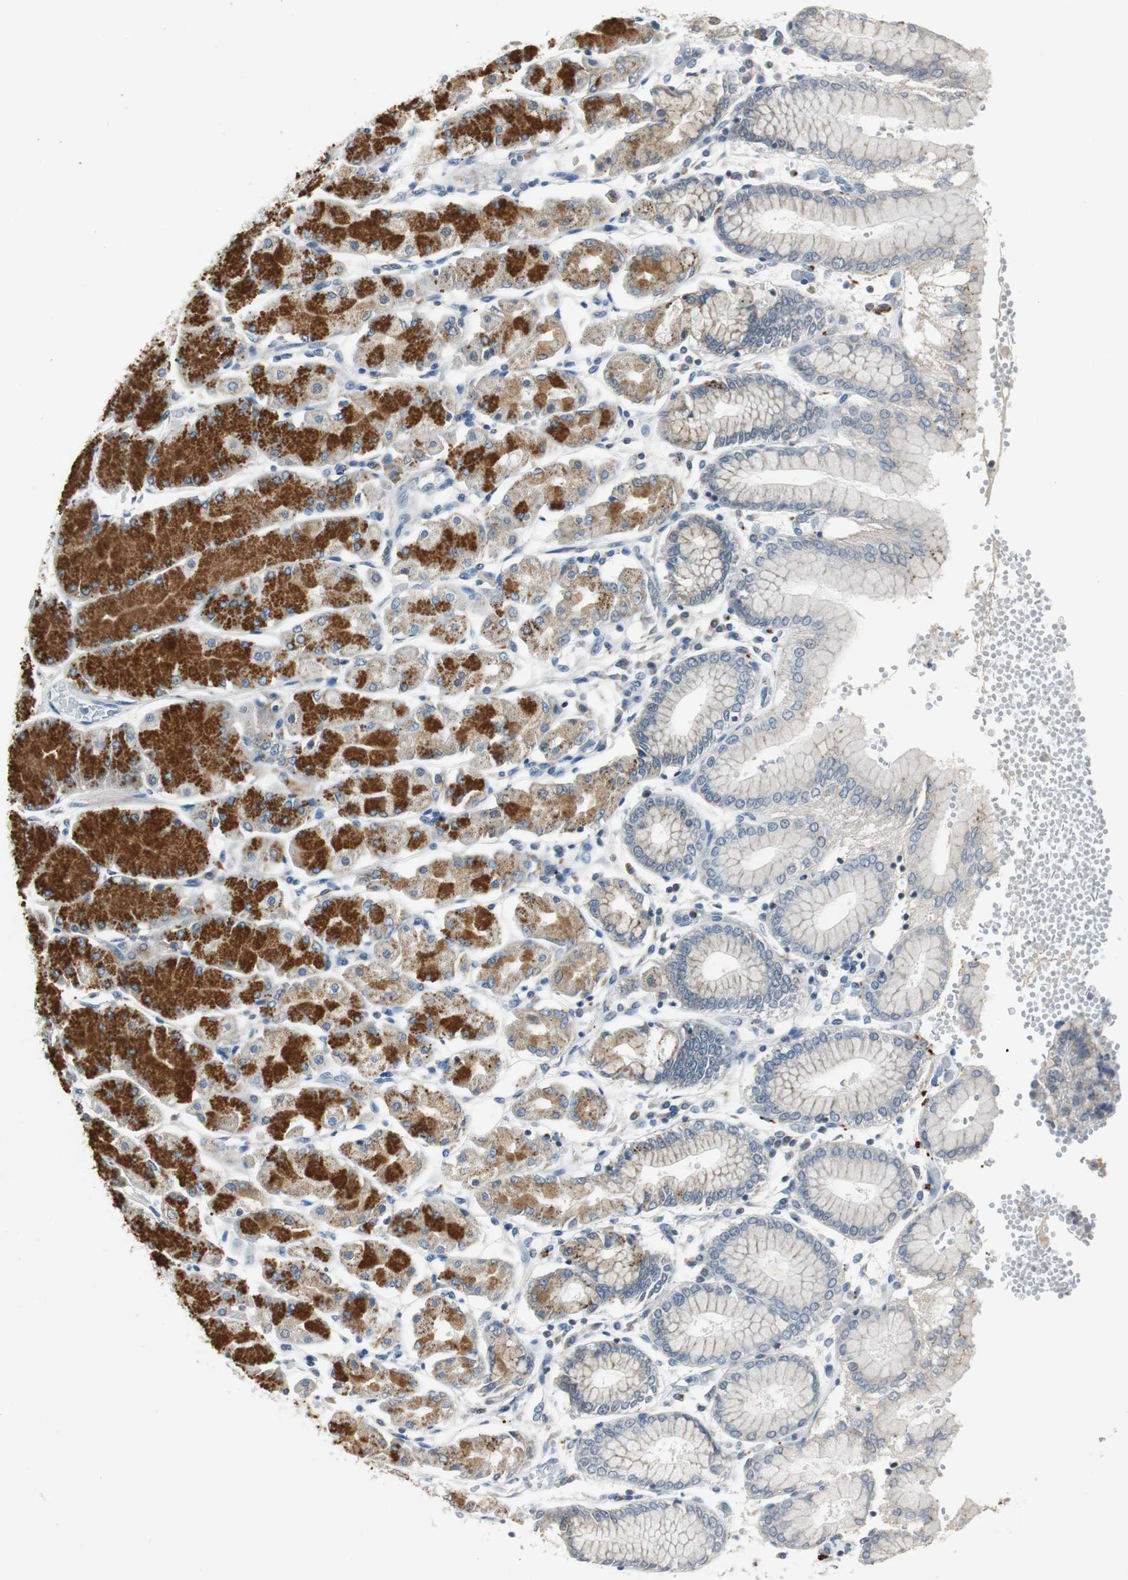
{"staining": {"intensity": "strong", "quantity": "25%-75%", "location": "cytoplasmic/membranous"}, "tissue": "stomach", "cell_type": "Glandular cells", "image_type": "normal", "snomed": [{"axis": "morphology", "description": "Normal tissue, NOS"}, {"axis": "topography", "description": "Stomach, upper"}, {"axis": "topography", "description": "Stomach"}], "caption": "Stomach stained with DAB (3,3'-diaminobenzidine) immunohistochemistry (IHC) exhibits high levels of strong cytoplasmic/membranous expression in about 25%-75% of glandular cells.", "gene": "NLGN1", "patient": {"sex": "male", "age": 76}}